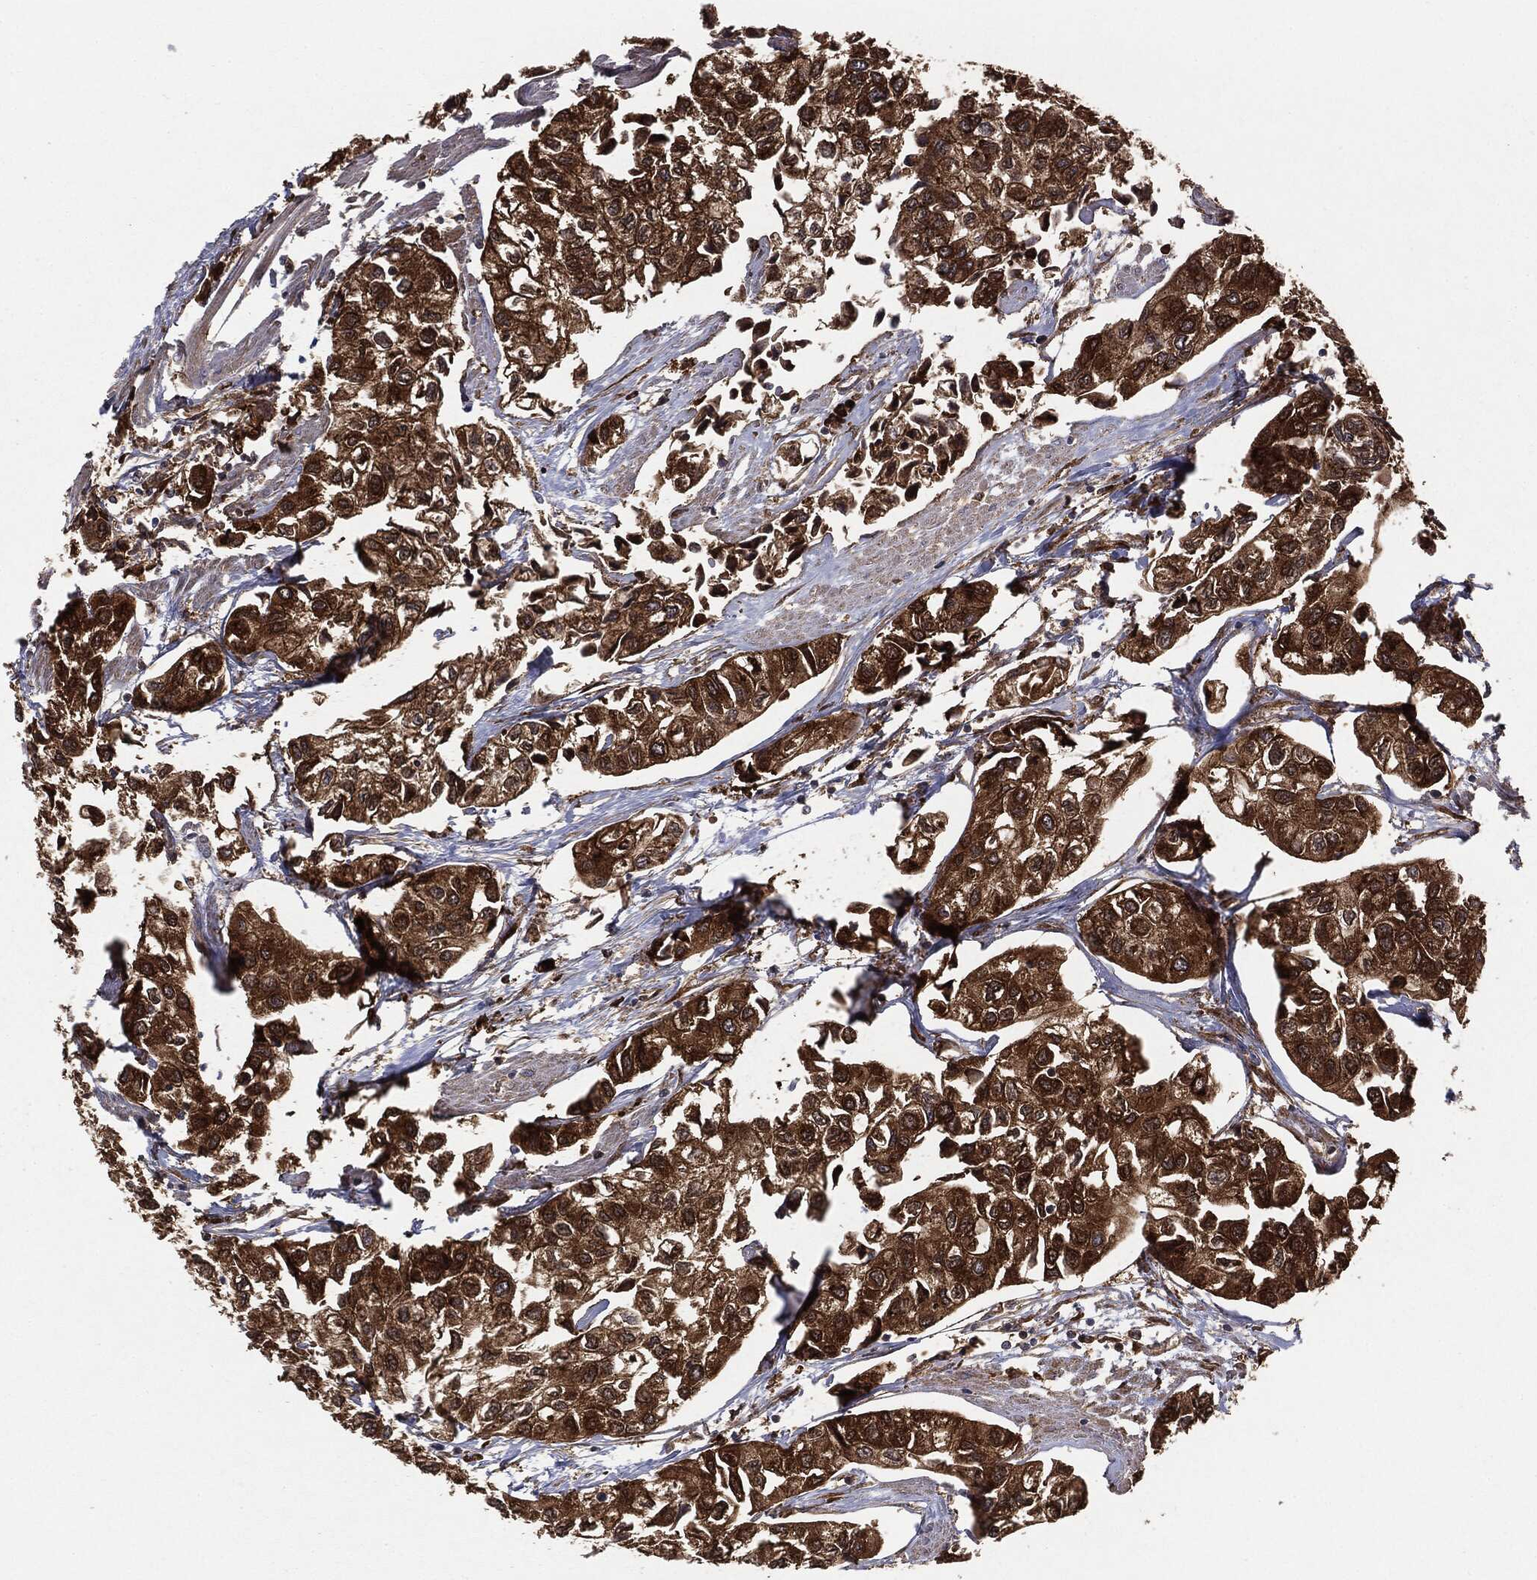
{"staining": {"intensity": "strong", "quantity": ">75%", "location": "cytoplasmic/membranous"}, "tissue": "urothelial cancer", "cell_type": "Tumor cells", "image_type": "cancer", "snomed": [{"axis": "morphology", "description": "Urothelial carcinoma, High grade"}, {"axis": "topography", "description": "Urinary bladder"}], "caption": "About >75% of tumor cells in urothelial carcinoma (high-grade) show strong cytoplasmic/membranous protein staining as visualized by brown immunohistochemical staining.", "gene": "NME1", "patient": {"sex": "male", "age": 73}}